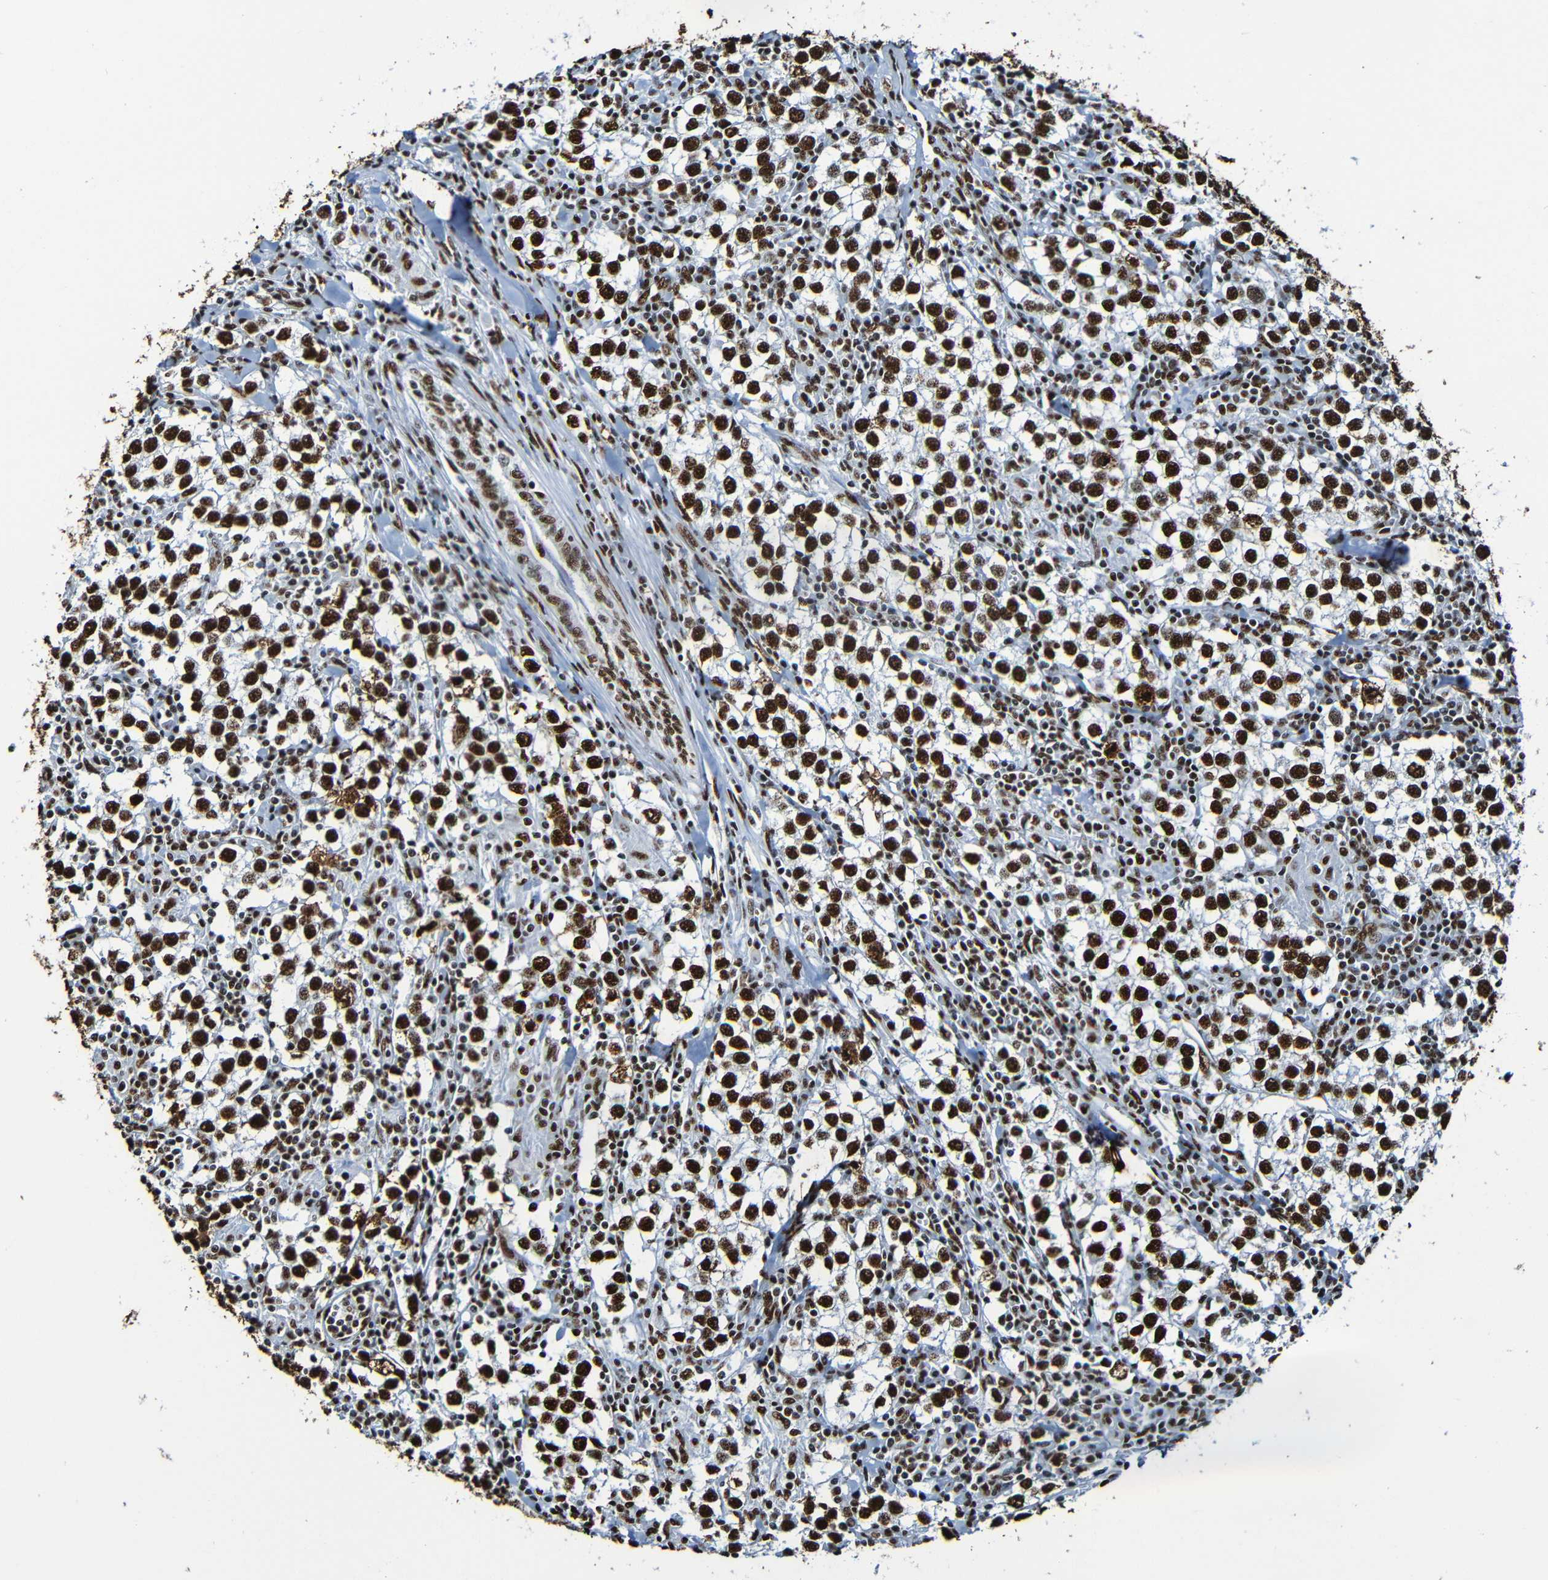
{"staining": {"intensity": "strong", "quantity": ">75%", "location": "nuclear"}, "tissue": "testis cancer", "cell_type": "Tumor cells", "image_type": "cancer", "snomed": [{"axis": "morphology", "description": "Seminoma, NOS"}, {"axis": "morphology", "description": "Carcinoma, Embryonal, NOS"}, {"axis": "topography", "description": "Testis"}], "caption": "The histopathology image shows staining of testis cancer (seminoma), revealing strong nuclear protein expression (brown color) within tumor cells. (DAB = brown stain, brightfield microscopy at high magnification).", "gene": "SRSF3", "patient": {"sex": "male", "age": 36}}